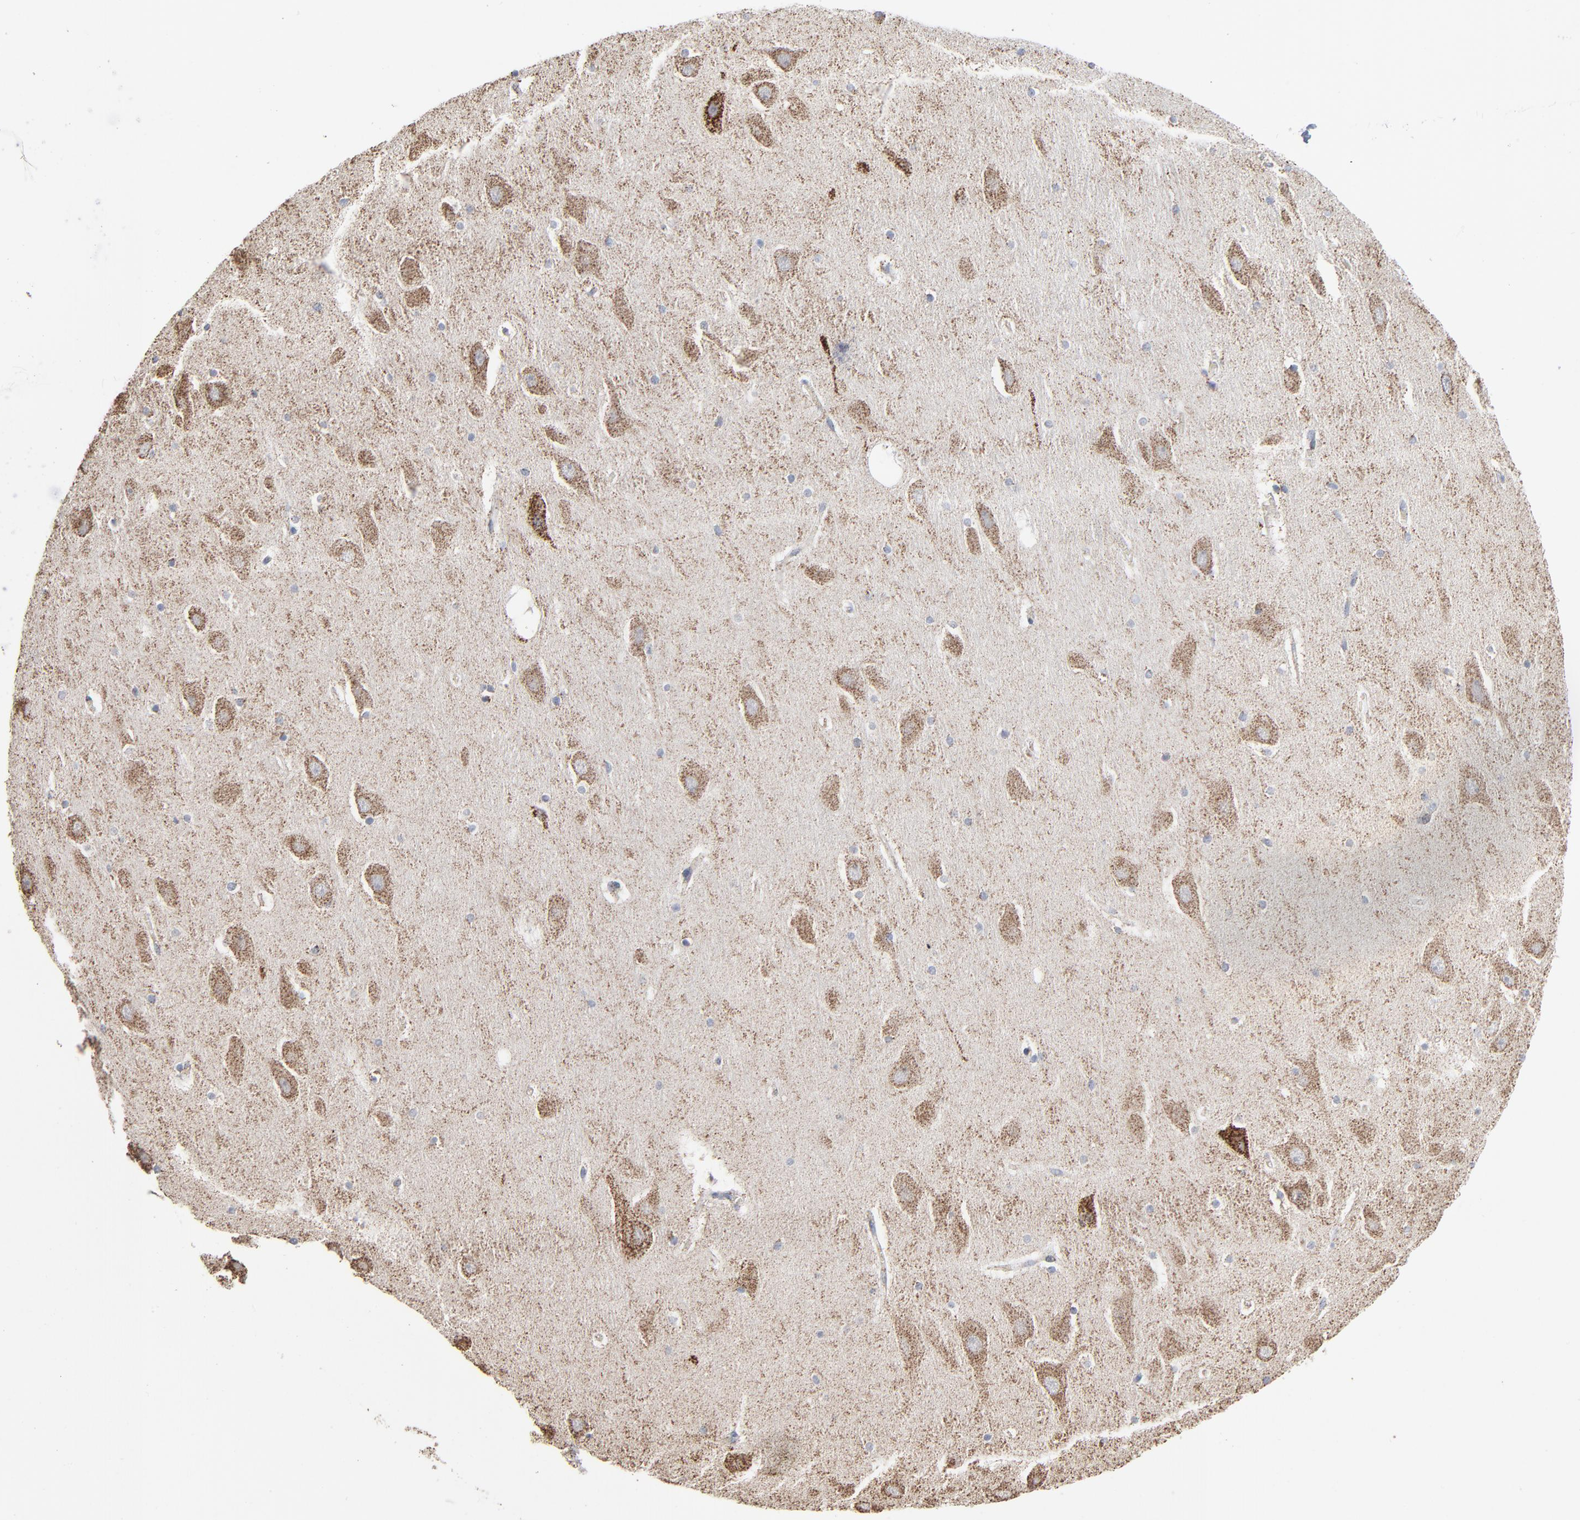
{"staining": {"intensity": "strong", "quantity": "<25%", "location": "cytoplasmic/membranous"}, "tissue": "hippocampus", "cell_type": "Glial cells", "image_type": "normal", "snomed": [{"axis": "morphology", "description": "Normal tissue, NOS"}, {"axis": "topography", "description": "Hippocampus"}], "caption": "Immunohistochemistry (DAB) staining of benign hippocampus exhibits strong cytoplasmic/membranous protein positivity in about <25% of glial cells.", "gene": "UQCRC1", "patient": {"sex": "male", "age": 45}}